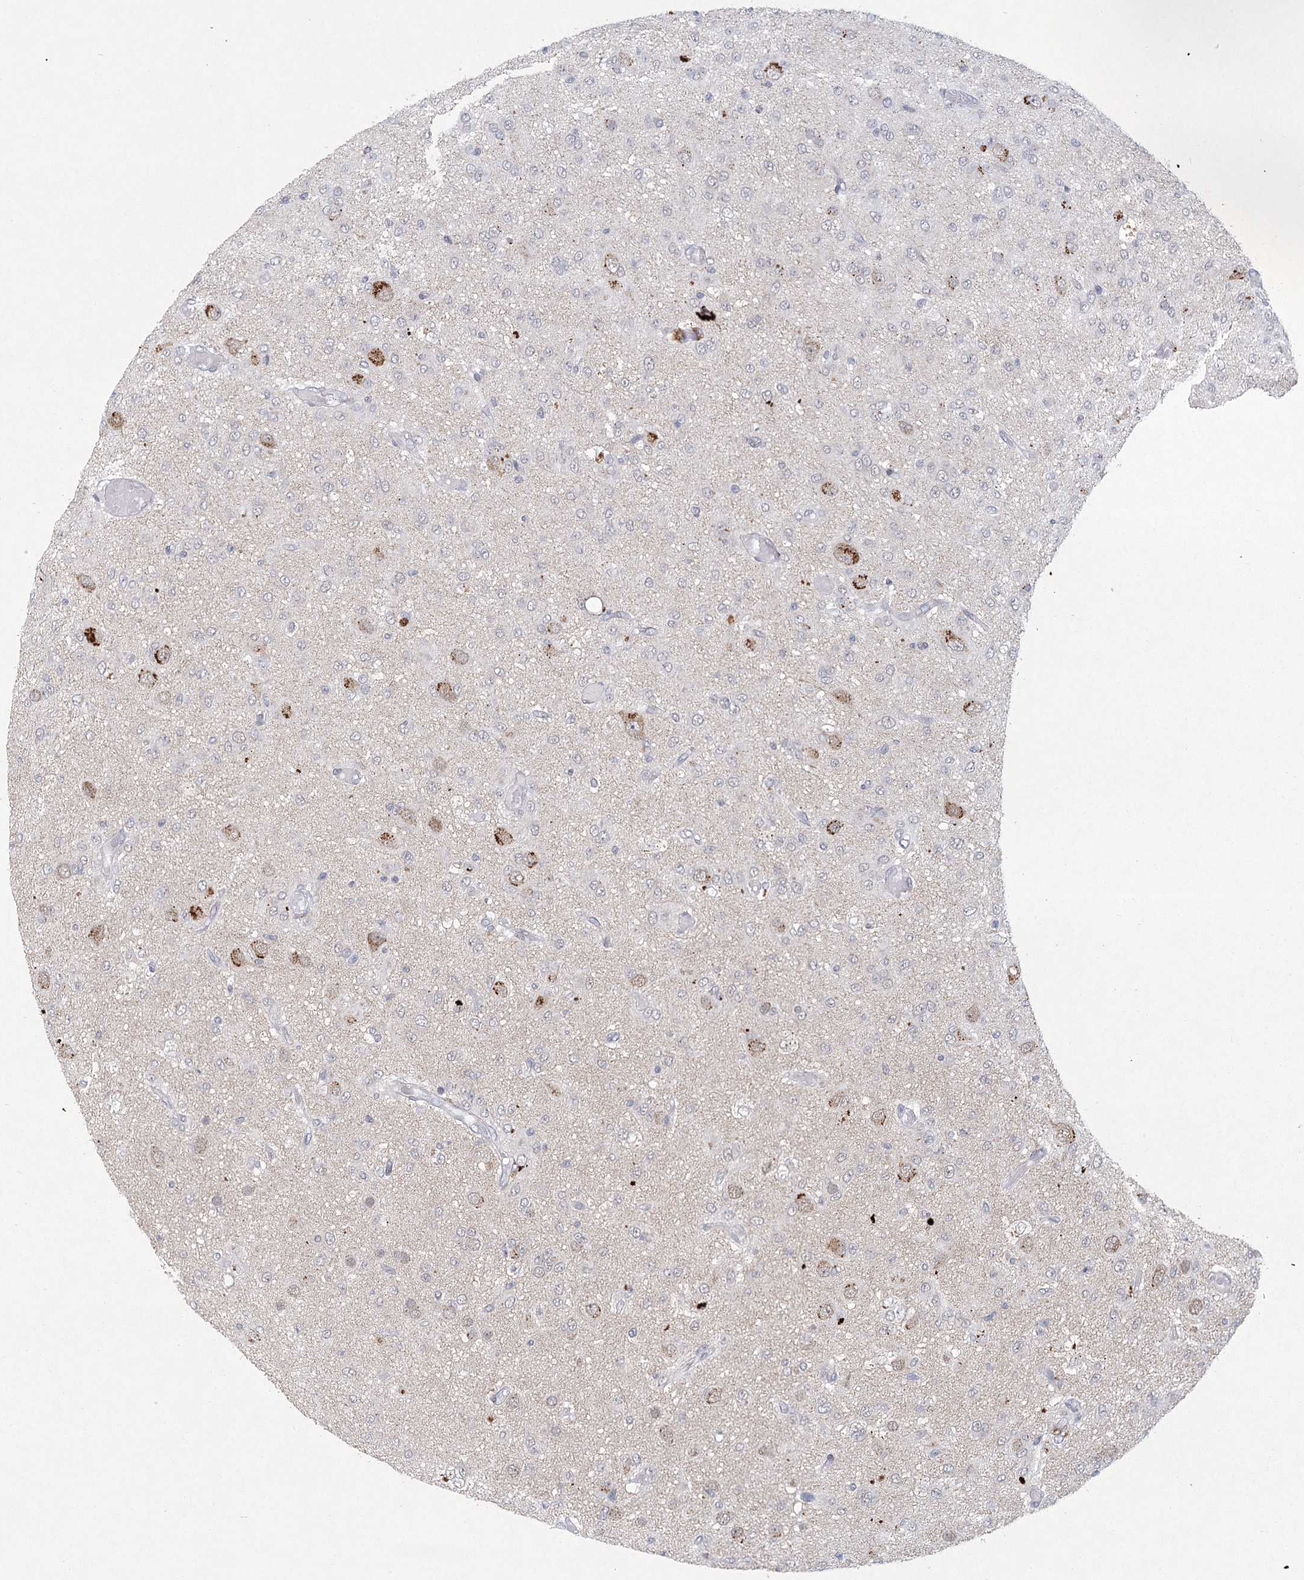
{"staining": {"intensity": "negative", "quantity": "none", "location": "none"}, "tissue": "glioma", "cell_type": "Tumor cells", "image_type": "cancer", "snomed": [{"axis": "morphology", "description": "Glioma, malignant, High grade"}, {"axis": "topography", "description": "Brain"}], "caption": "IHC histopathology image of human glioma stained for a protein (brown), which shows no positivity in tumor cells.", "gene": "CIB4", "patient": {"sex": "female", "age": 59}}